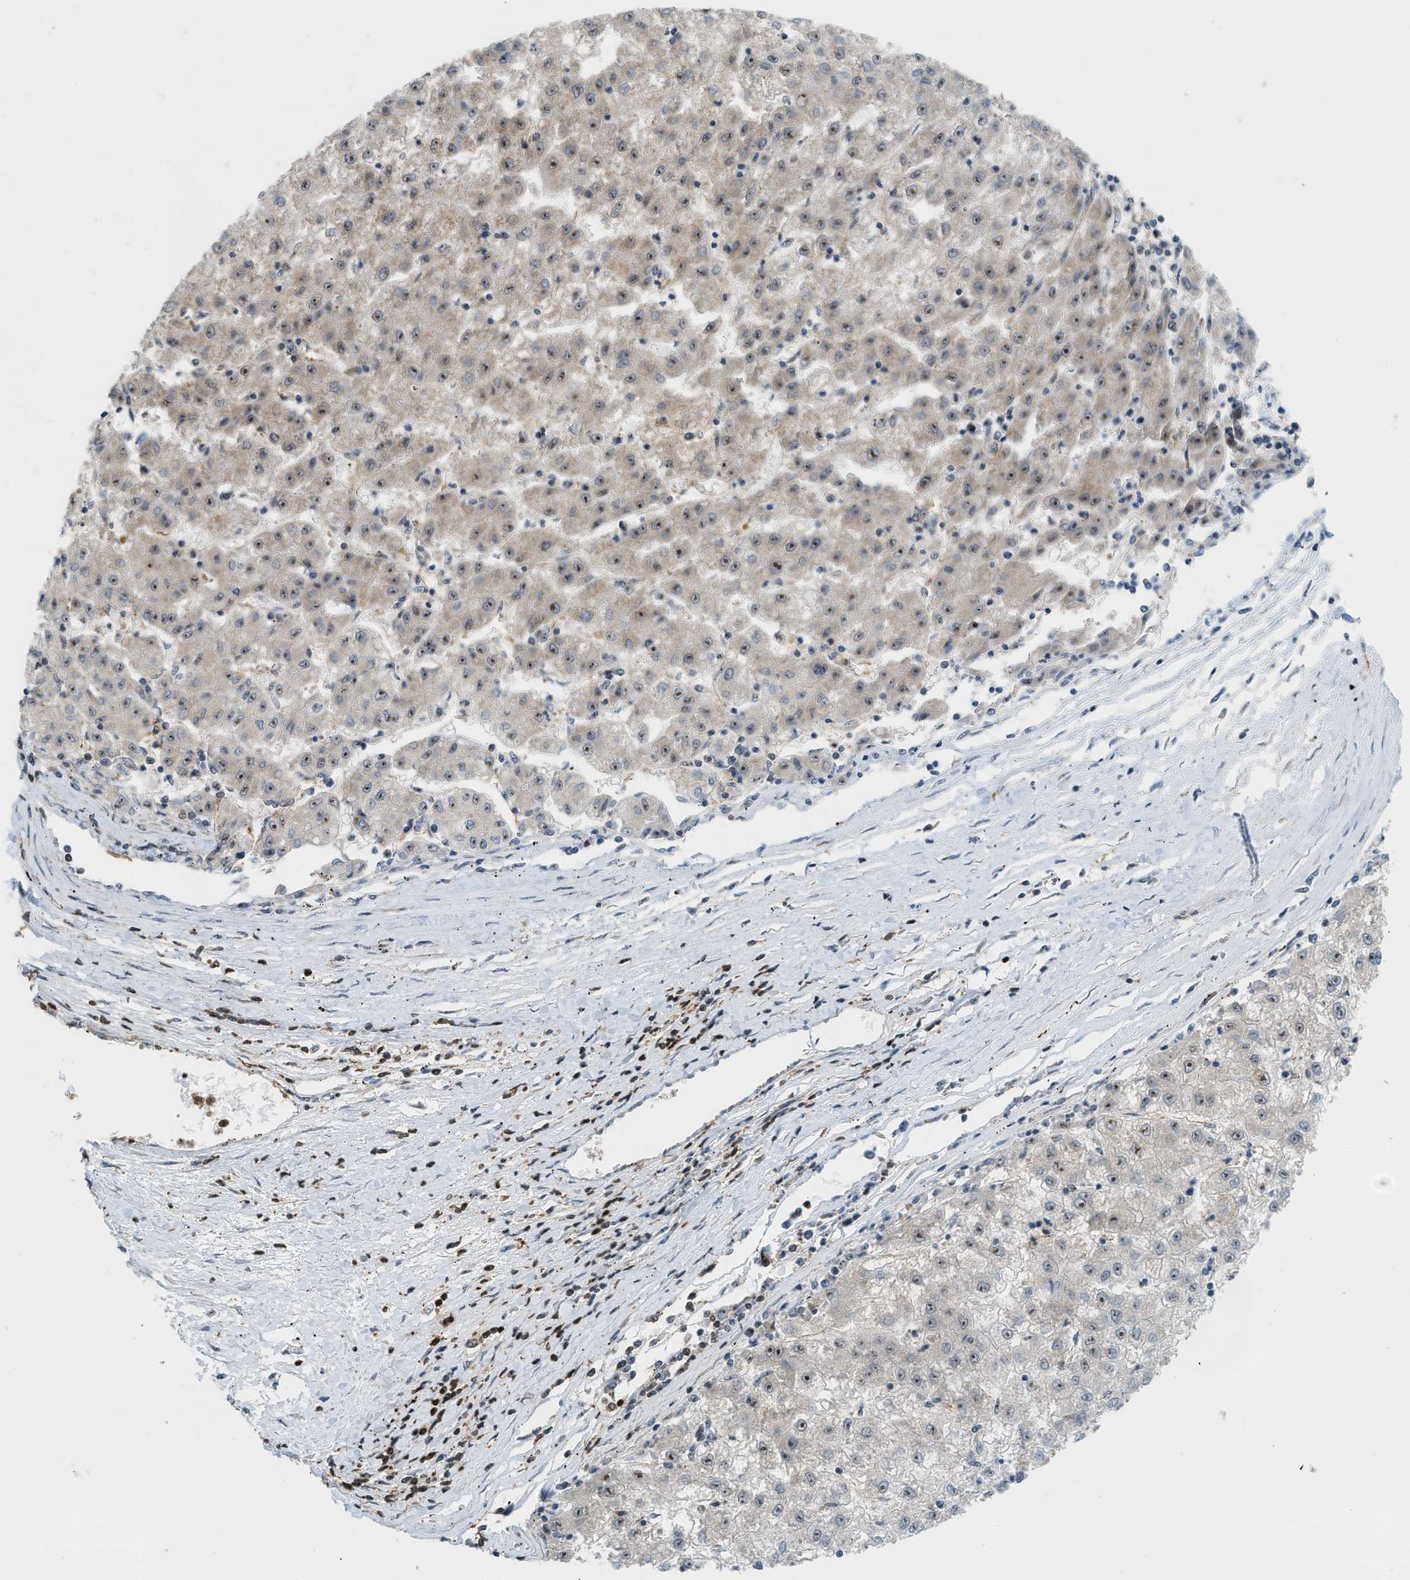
{"staining": {"intensity": "moderate", "quantity": "25%-75%", "location": "nuclear"}, "tissue": "liver cancer", "cell_type": "Tumor cells", "image_type": "cancer", "snomed": [{"axis": "morphology", "description": "Carcinoma, Hepatocellular, NOS"}, {"axis": "topography", "description": "Liver"}], "caption": "A brown stain shows moderate nuclear expression of a protein in liver hepatocellular carcinoma tumor cells. (brown staining indicates protein expression, while blue staining denotes nuclei).", "gene": "E2F1", "patient": {"sex": "male", "age": 72}}